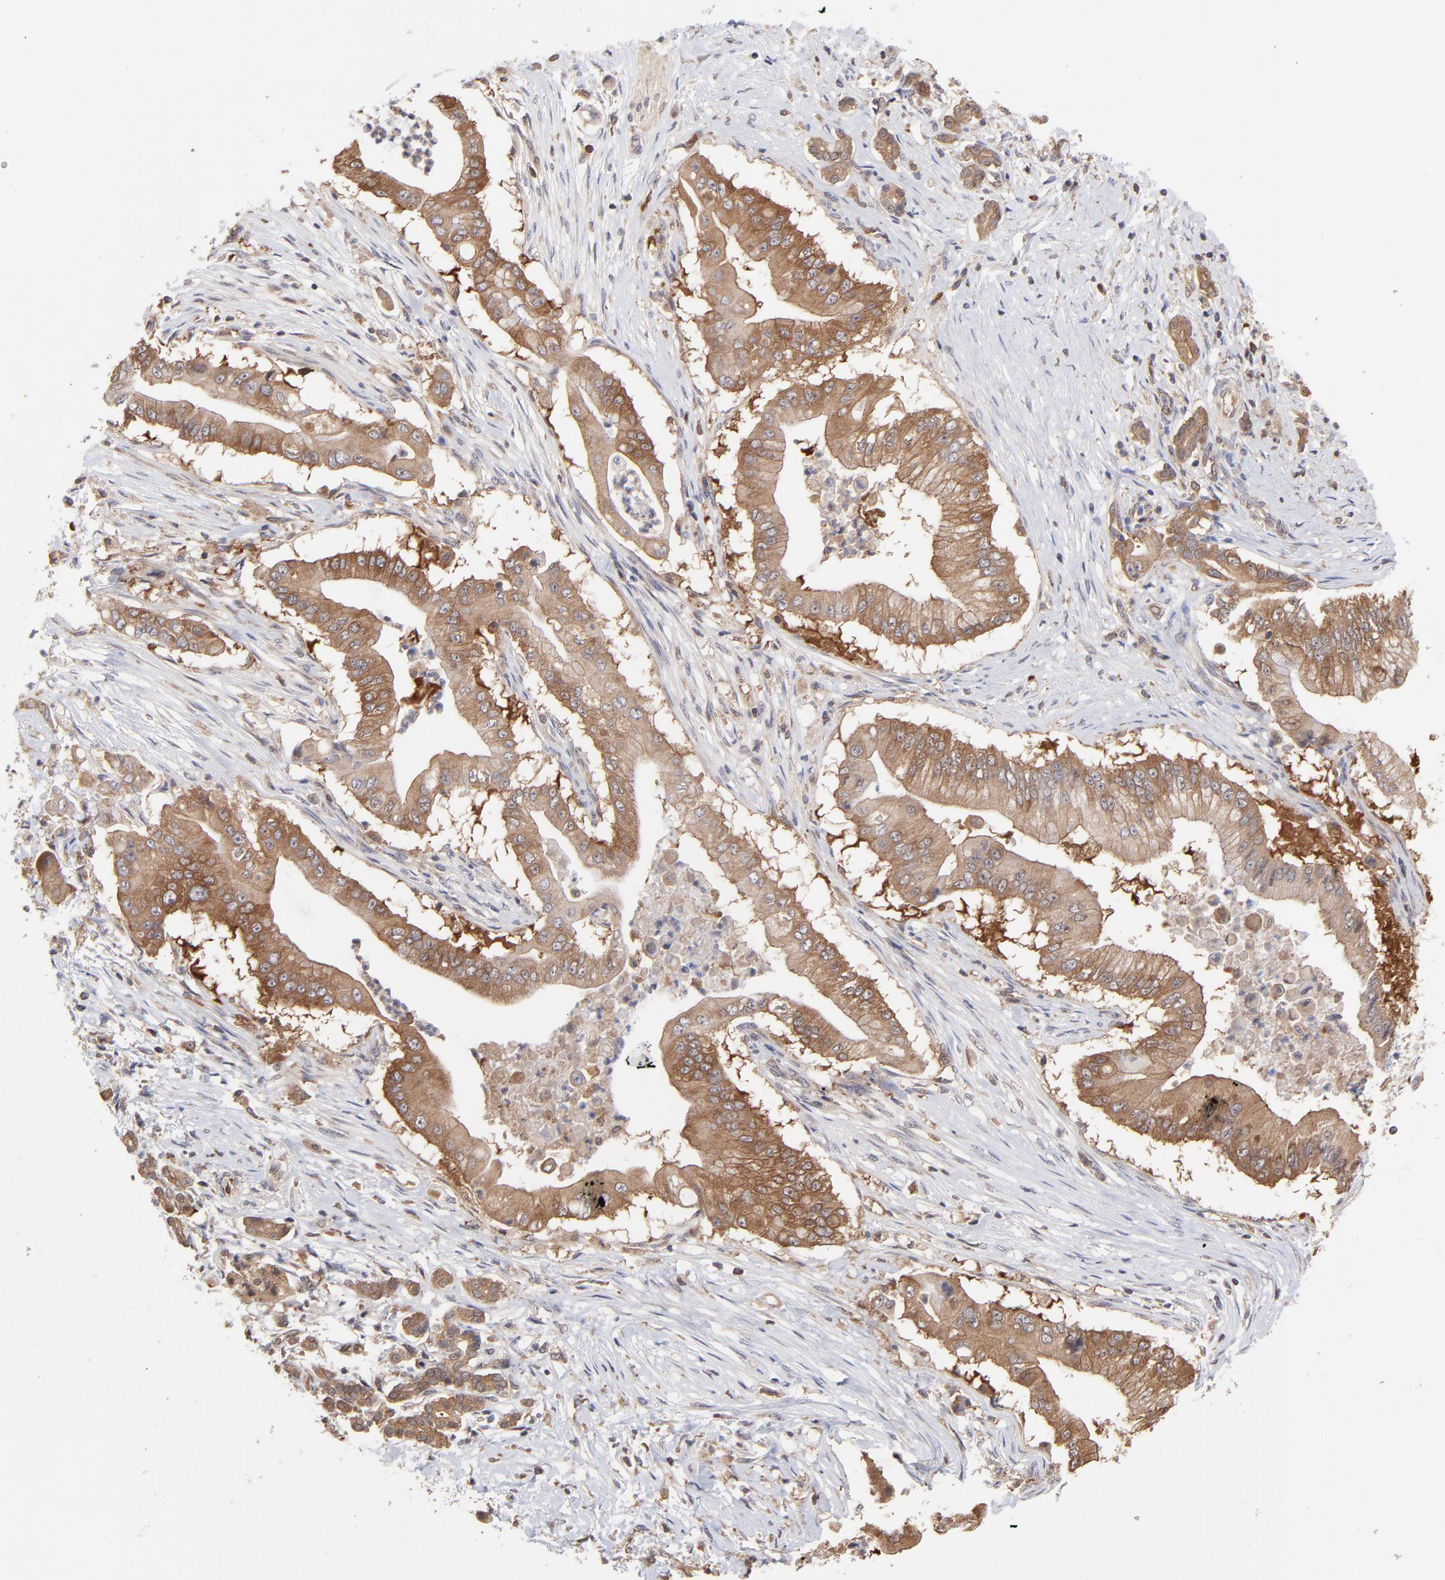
{"staining": {"intensity": "moderate", "quantity": ">75%", "location": "cytoplasmic/membranous"}, "tissue": "pancreatic cancer", "cell_type": "Tumor cells", "image_type": "cancer", "snomed": [{"axis": "morphology", "description": "Adenocarcinoma, NOS"}, {"axis": "topography", "description": "Pancreas"}], "caption": "Adenocarcinoma (pancreatic) stained with immunohistochemistry demonstrates moderate cytoplasmic/membranous staining in about >75% of tumor cells. Ihc stains the protein in brown and the nuclei are stained blue.", "gene": "GART", "patient": {"sex": "male", "age": 62}}